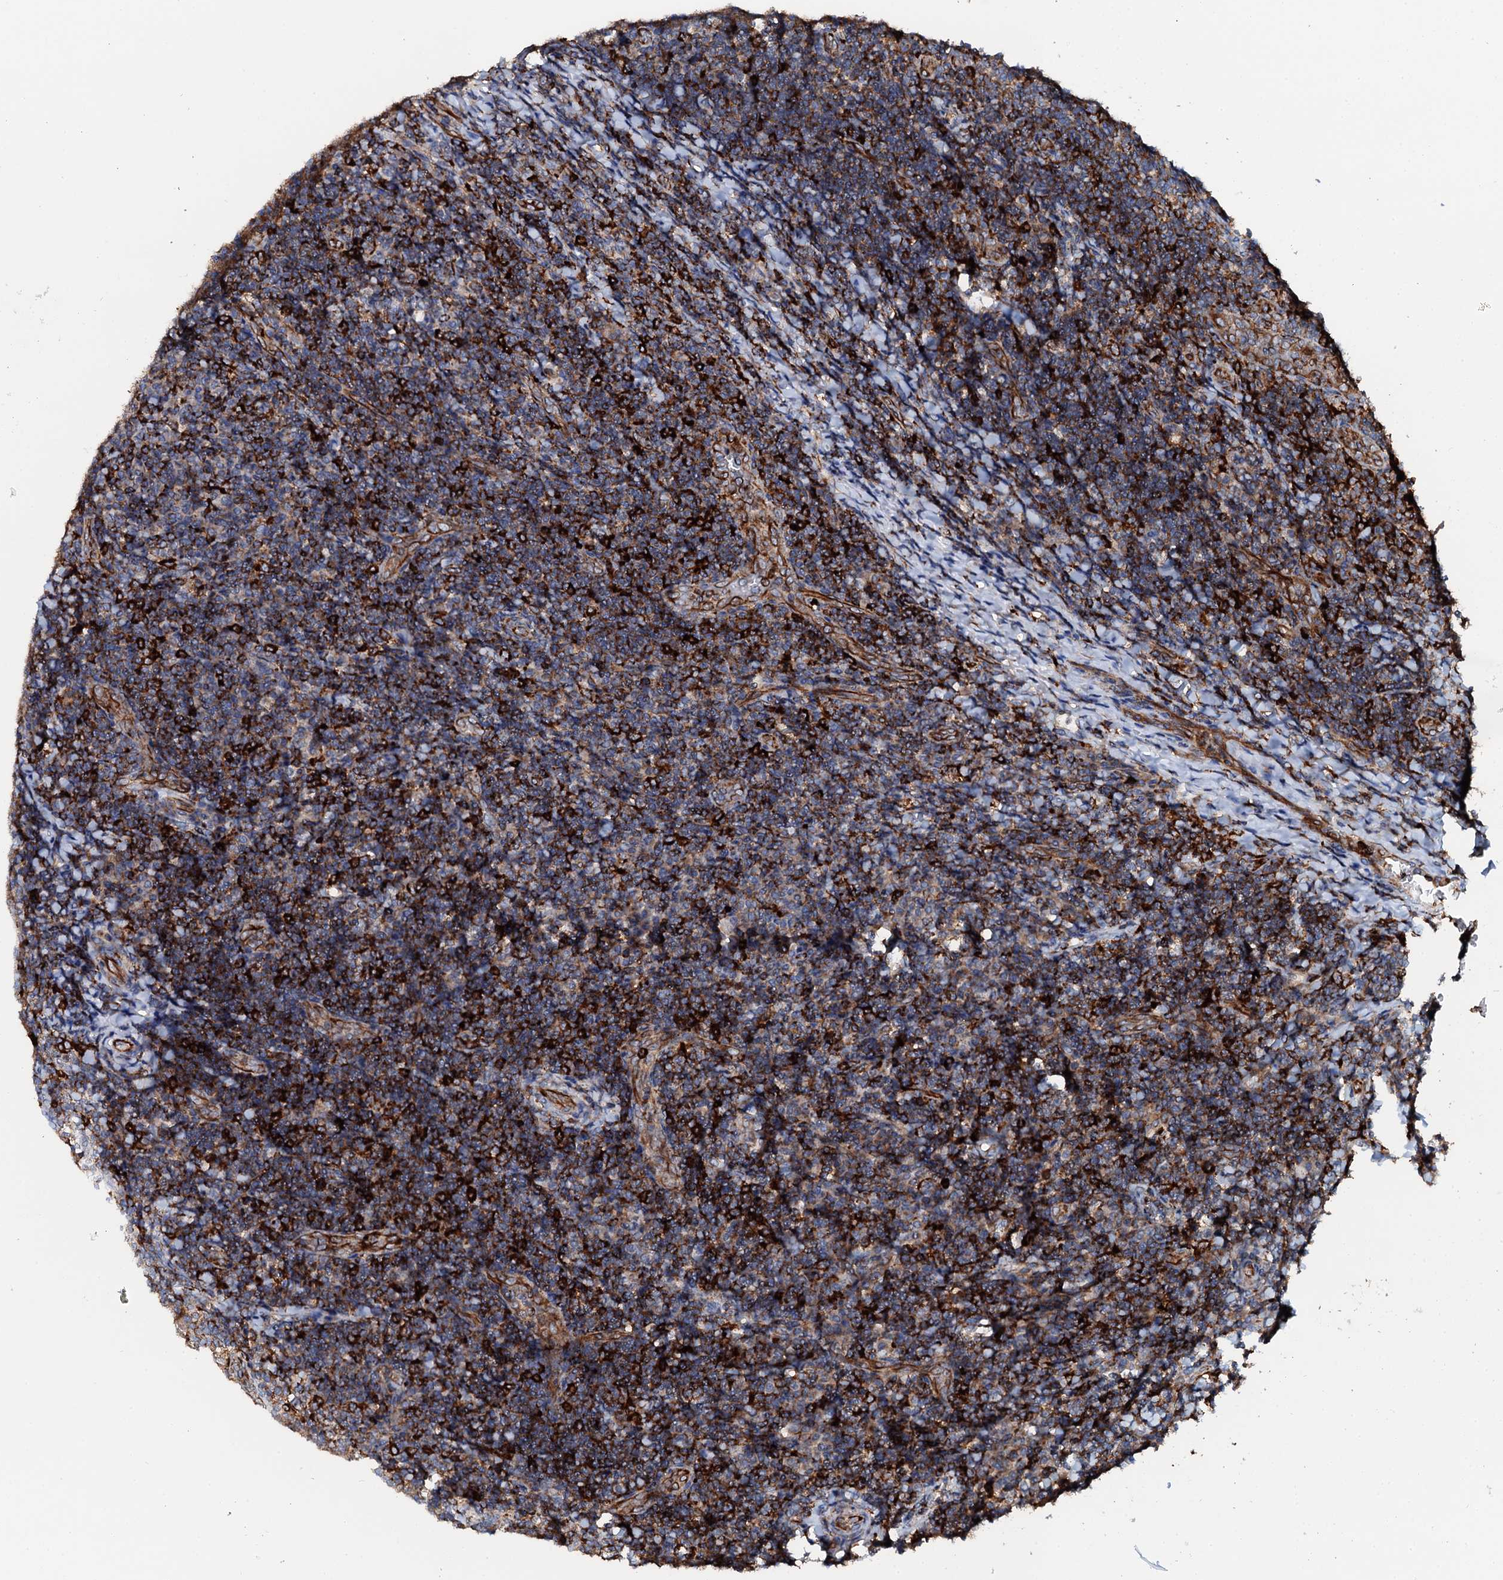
{"staining": {"intensity": "strong", "quantity": ">75%", "location": "cytoplasmic/membranous"}, "tissue": "tonsil", "cell_type": "Germinal center cells", "image_type": "normal", "snomed": [{"axis": "morphology", "description": "Normal tissue, NOS"}, {"axis": "topography", "description": "Tonsil"}], "caption": "IHC (DAB) staining of unremarkable human tonsil exhibits strong cytoplasmic/membranous protein staining in approximately >75% of germinal center cells.", "gene": "VAMP8", "patient": {"sex": "male", "age": 17}}